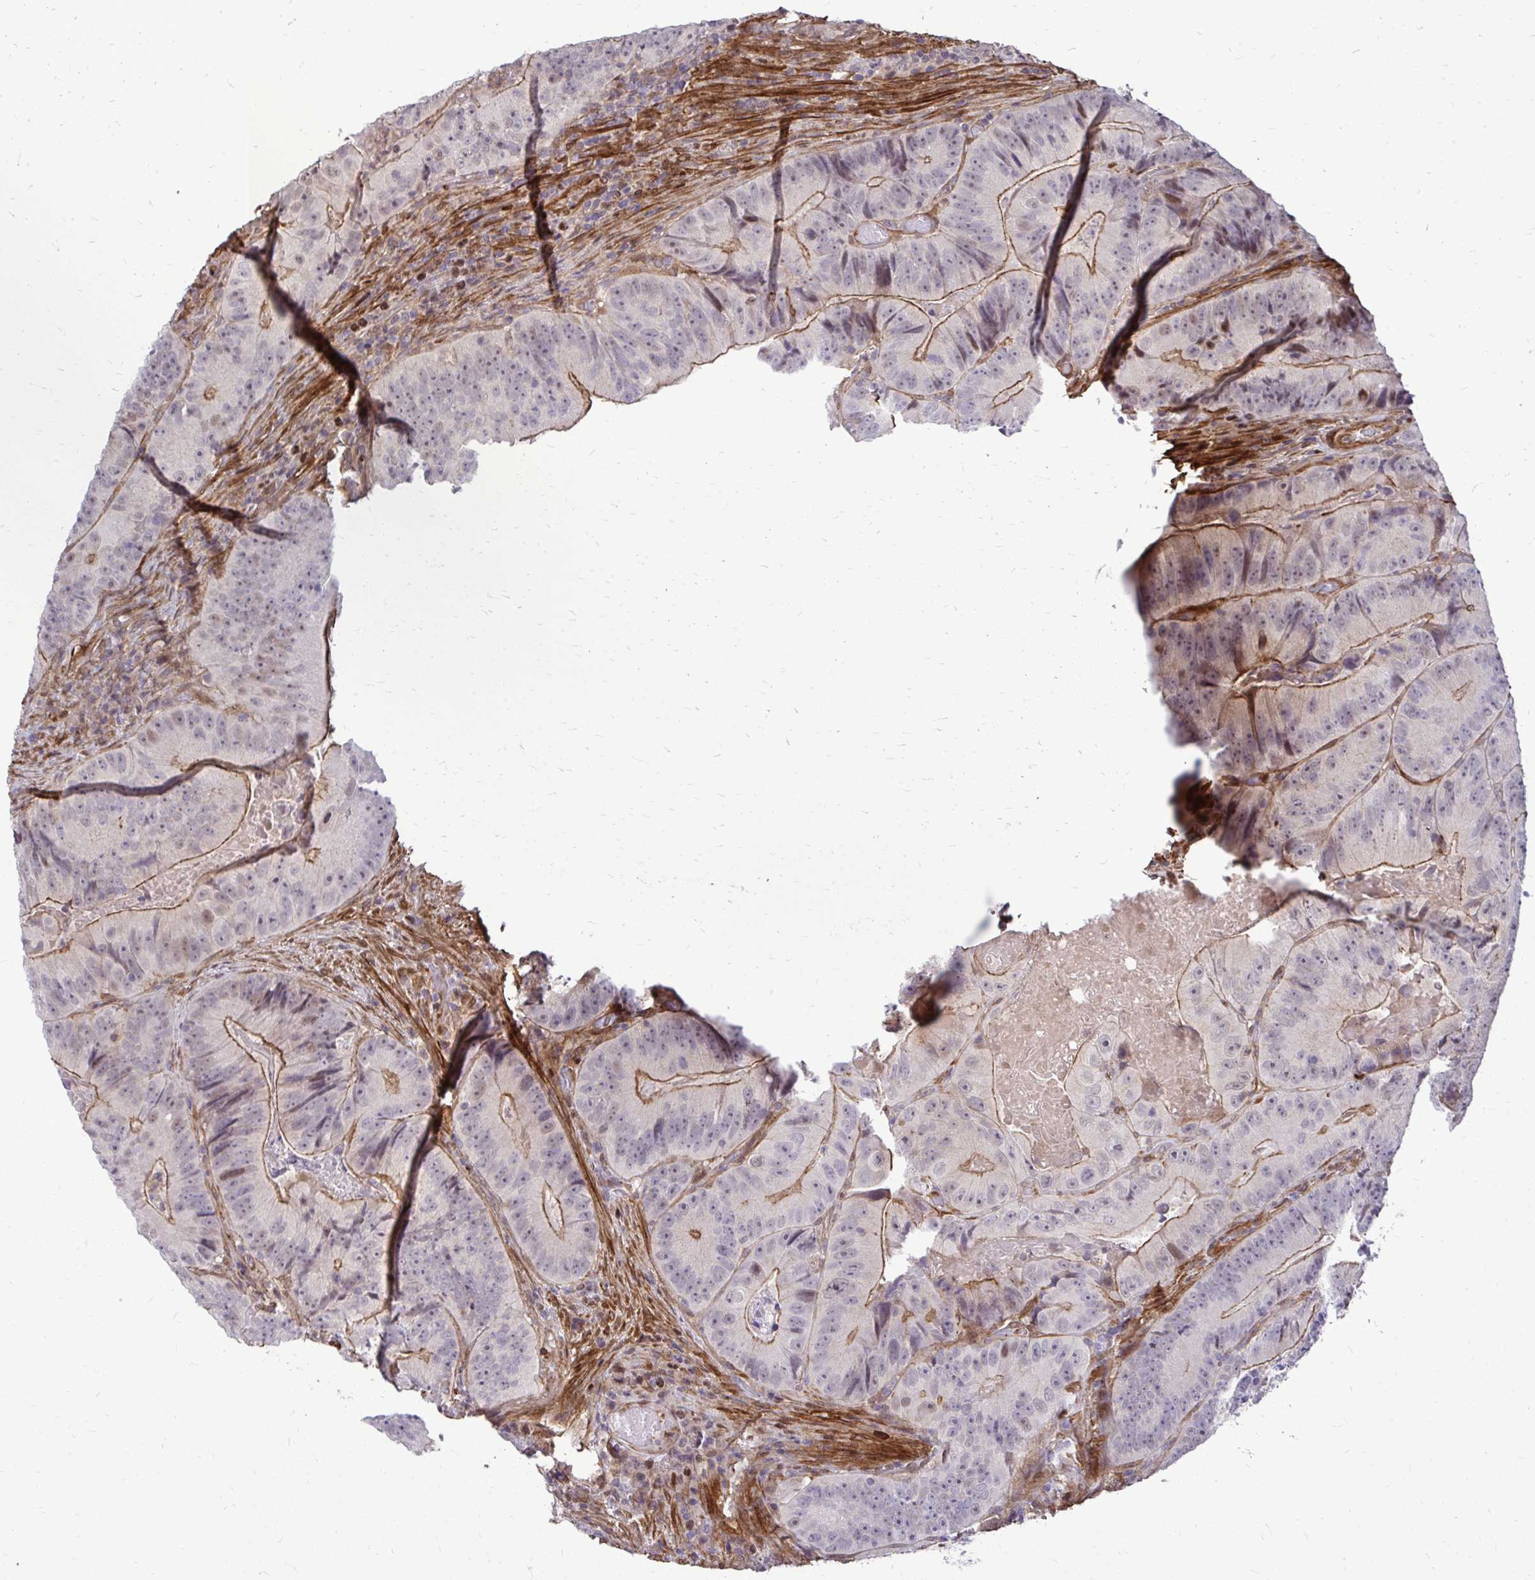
{"staining": {"intensity": "moderate", "quantity": "25%-75%", "location": "cytoplasmic/membranous"}, "tissue": "colorectal cancer", "cell_type": "Tumor cells", "image_type": "cancer", "snomed": [{"axis": "morphology", "description": "Adenocarcinoma, NOS"}, {"axis": "topography", "description": "Colon"}], "caption": "DAB immunohistochemical staining of human colorectal cancer (adenocarcinoma) displays moderate cytoplasmic/membranous protein staining in approximately 25%-75% of tumor cells. Nuclei are stained in blue.", "gene": "TRIP6", "patient": {"sex": "female", "age": 86}}